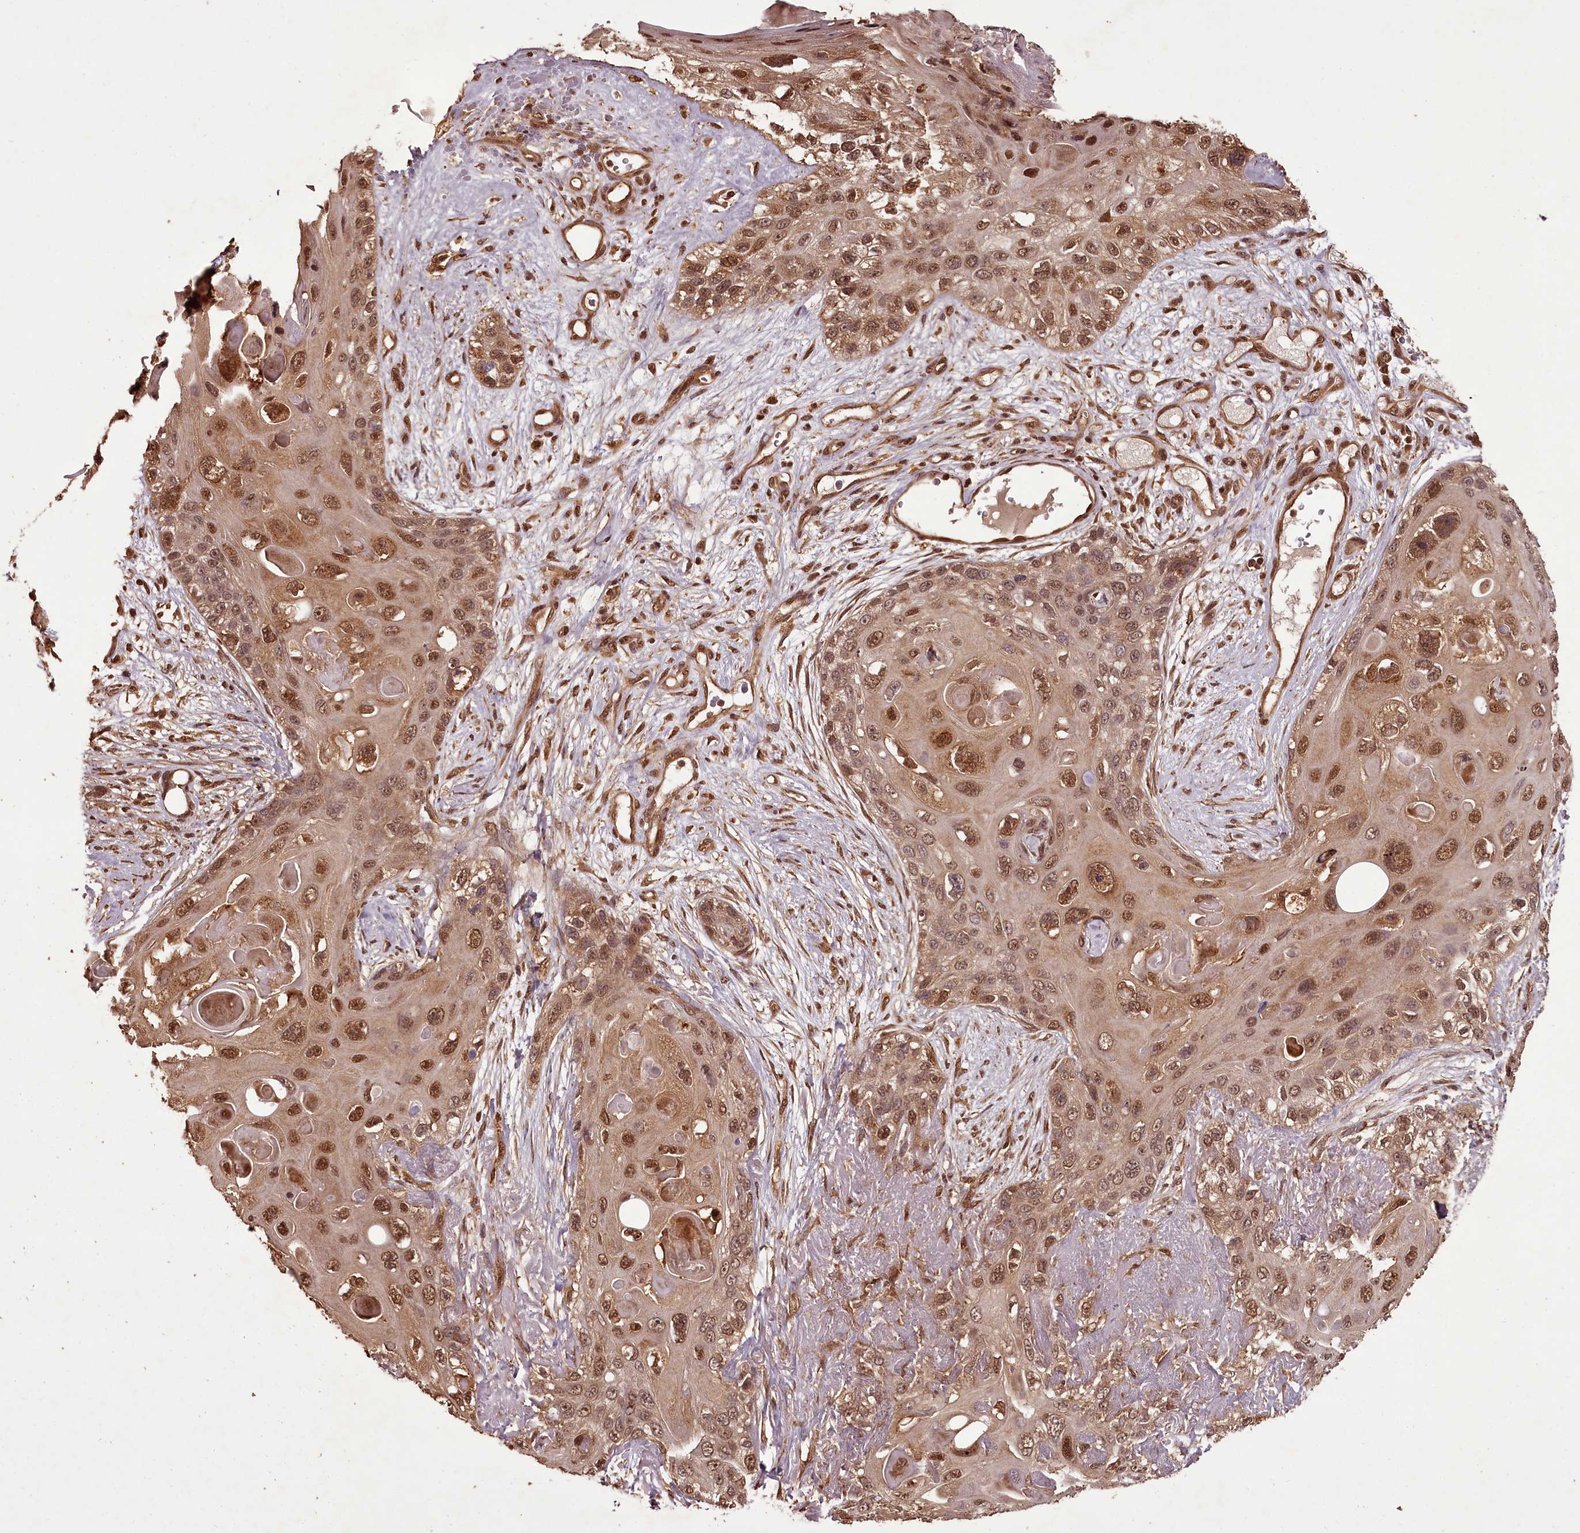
{"staining": {"intensity": "moderate", "quantity": ">75%", "location": "nuclear"}, "tissue": "skin cancer", "cell_type": "Tumor cells", "image_type": "cancer", "snomed": [{"axis": "morphology", "description": "Normal tissue, NOS"}, {"axis": "morphology", "description": "Squamous cell carcinoma, NOS"}, {"axis": "topography", "description": "Skin"}], "caption": "The histopathology image exhibits immunohistochemical staining of squamous cell carcinoma (skin). There is moderate nuclear expression is appreciated in about >75% of tumor cells.", "gene": "NPRL2", "patient": {"sex": "male", "age": 72}}